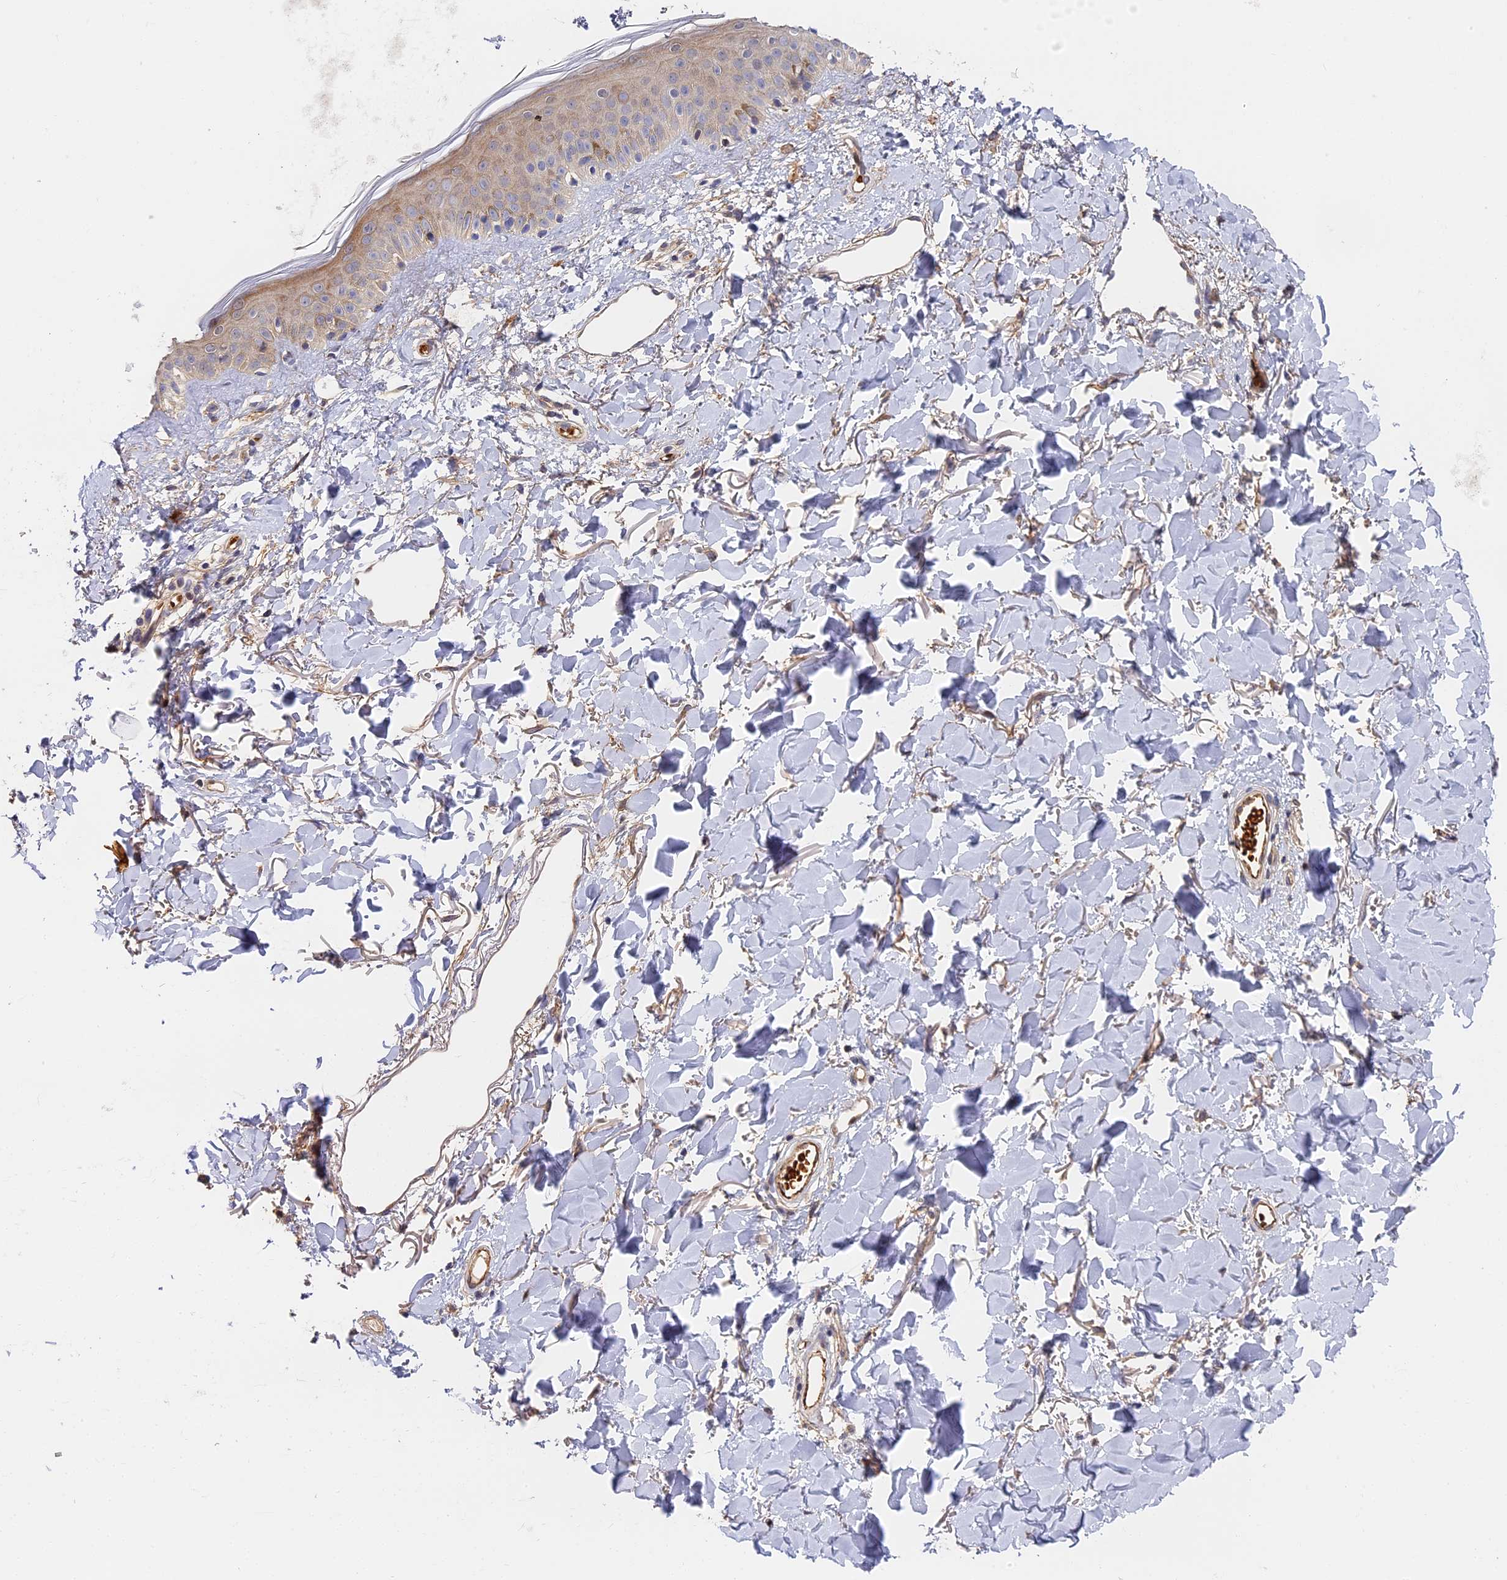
{"staining": {"intensity": "moderate", "quantity": ">75%", "location": "cytoplasmic/membranous"}, "tissue": "skin", "cell_type": "Fibroblasts", "image_type": "normal", "snomed": [{"axis": "morphology", "description": "Normal tissue, NOS"}, {"axis": "topography", "description": "Skin"}], "caption": "A brown stain shows moderate cytoplasmic/membranous positivity of a protein in fibroblasts of normal human skin.", "gene": "MISP3", "patient": {"sex": "female", "age": 58}}